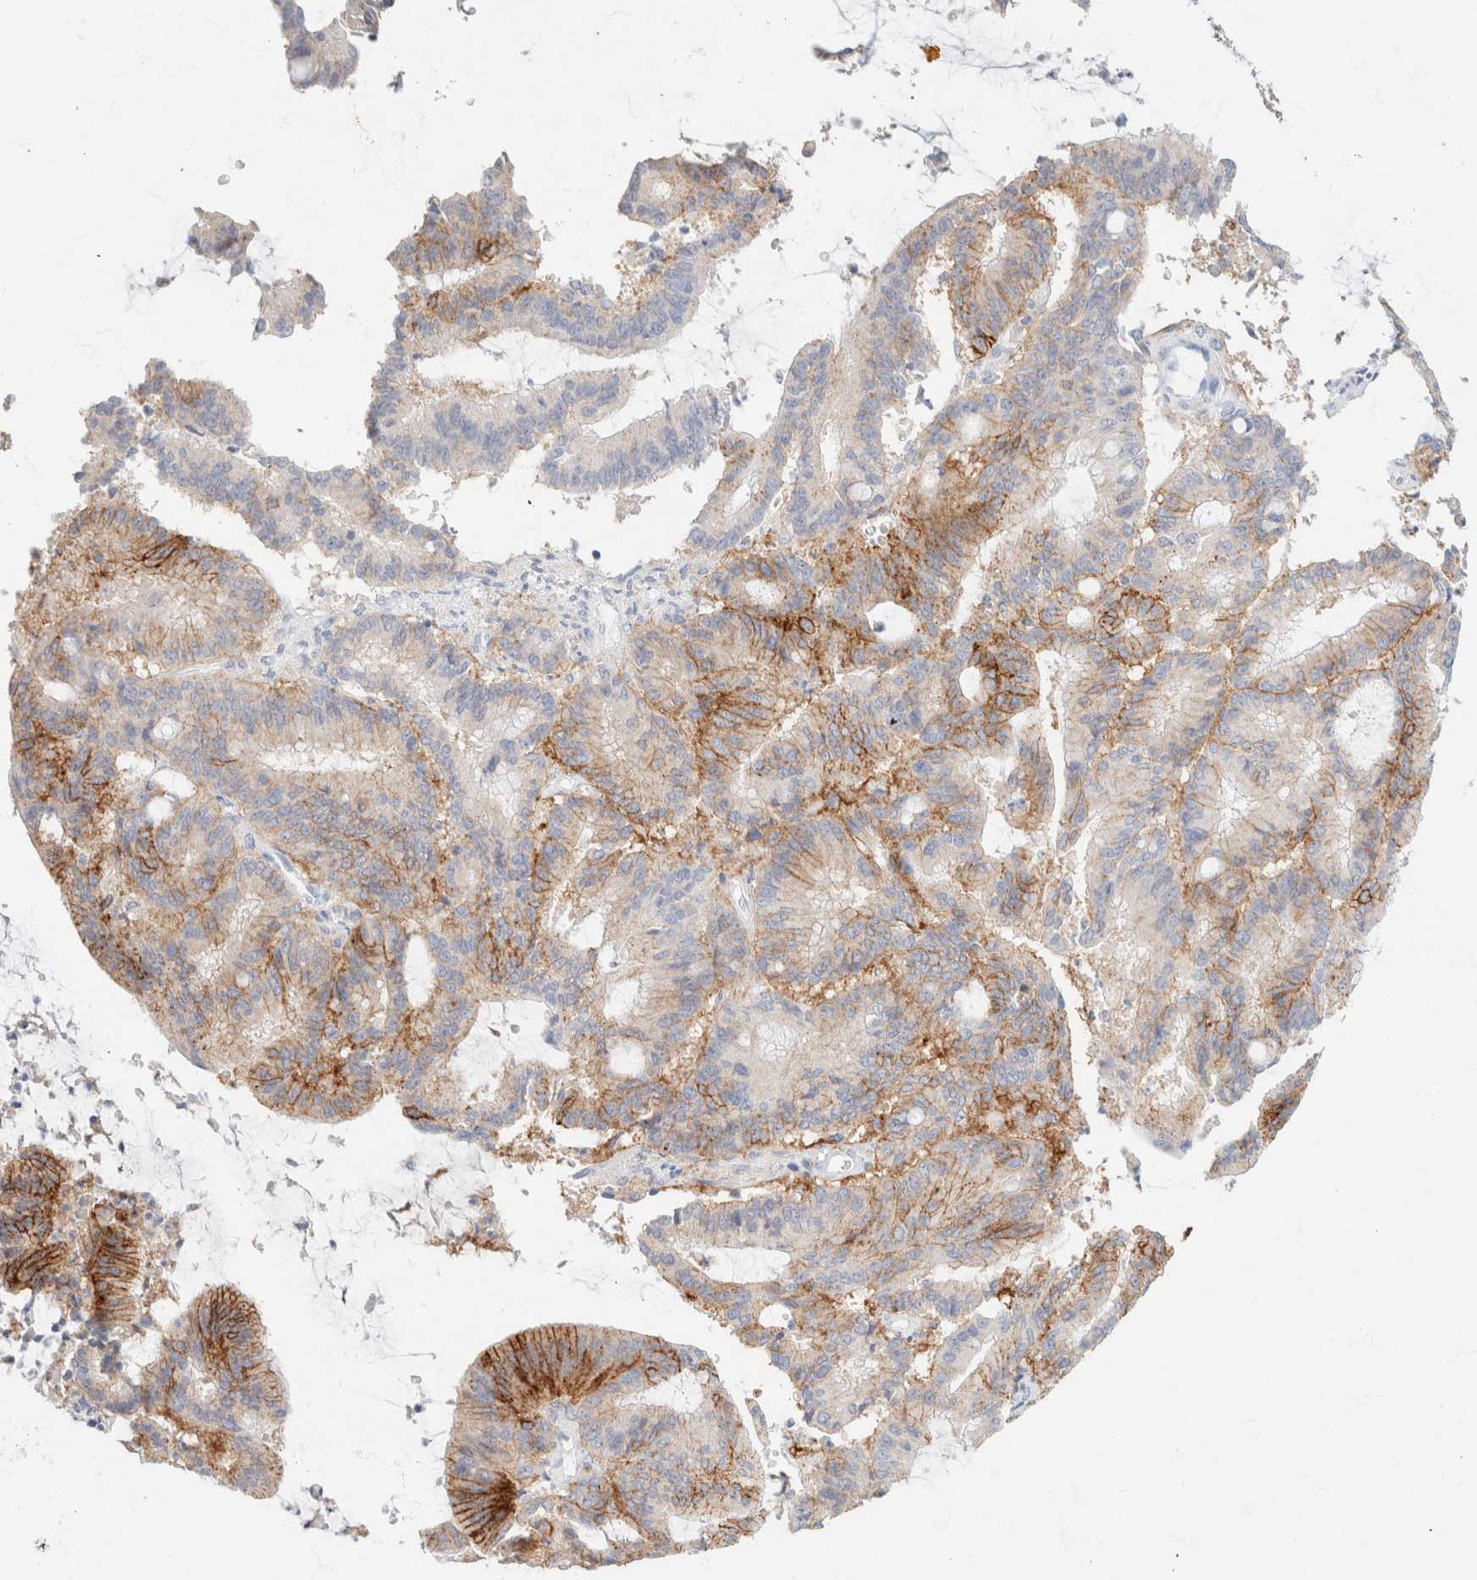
{"staining": {"intensity": "moderate", "quantity": "25%-75%", "location": "cytoplasmic/membranous"}, "tissue": "liver cancer", "cell_type": "Tumor cells", "image_type": "cancer", "snomed": [{"axis": "morphology", "description": "Cholangiocarcinoma"}, {"axis": "topography", "description": "Liver"}], "caption": "Liver cancer (cholangiocarcinoma) was stained to show a protein in brown. There is medium levels of moderate cytoplasmic/membranous positivity in approximately 25%-75% of tumor cells.", "gene": "CA12", "patient": {"sex": "female", "age": 73}}